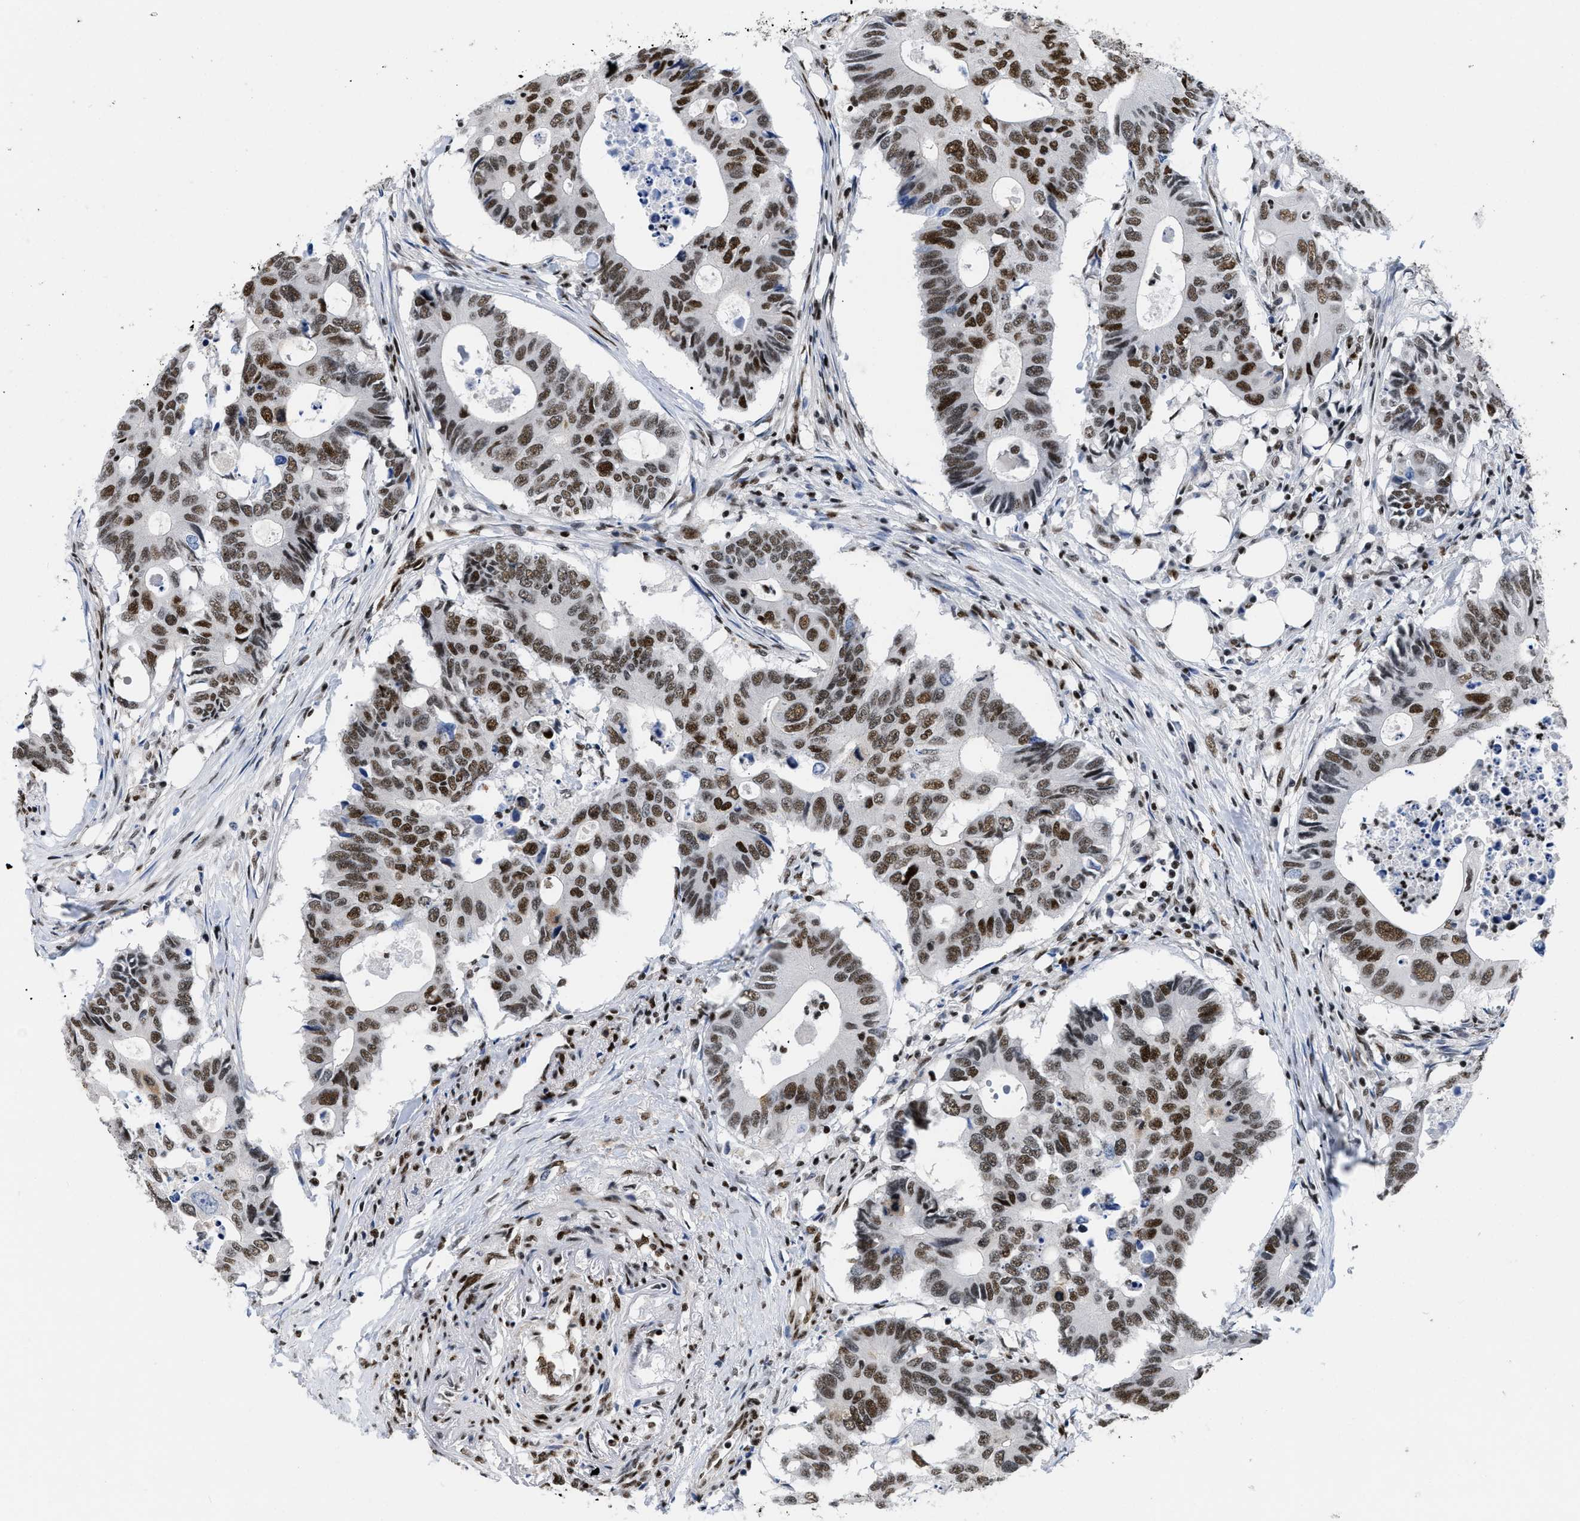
{"staining": {"intensity": "strong", "quantity": ">75%", "location": "nuclear"}, "tissue": "colorectal cancer", "cell_type": "Tumor cells", "image_type": "cancer", "snomed": [{"axis": "morphology", "description": "Adenocarcinoma, NOS"}, {"axis": "topography", "description": "Colon"}], "caption": "Protein staining by immunohistochemistry (IHC) exhibits strong nuclear expression in approximately >75% of tumor cells in colorectal cancer.", "gene": "CREB1", "patient": {"sex": "male", "age": 71}}